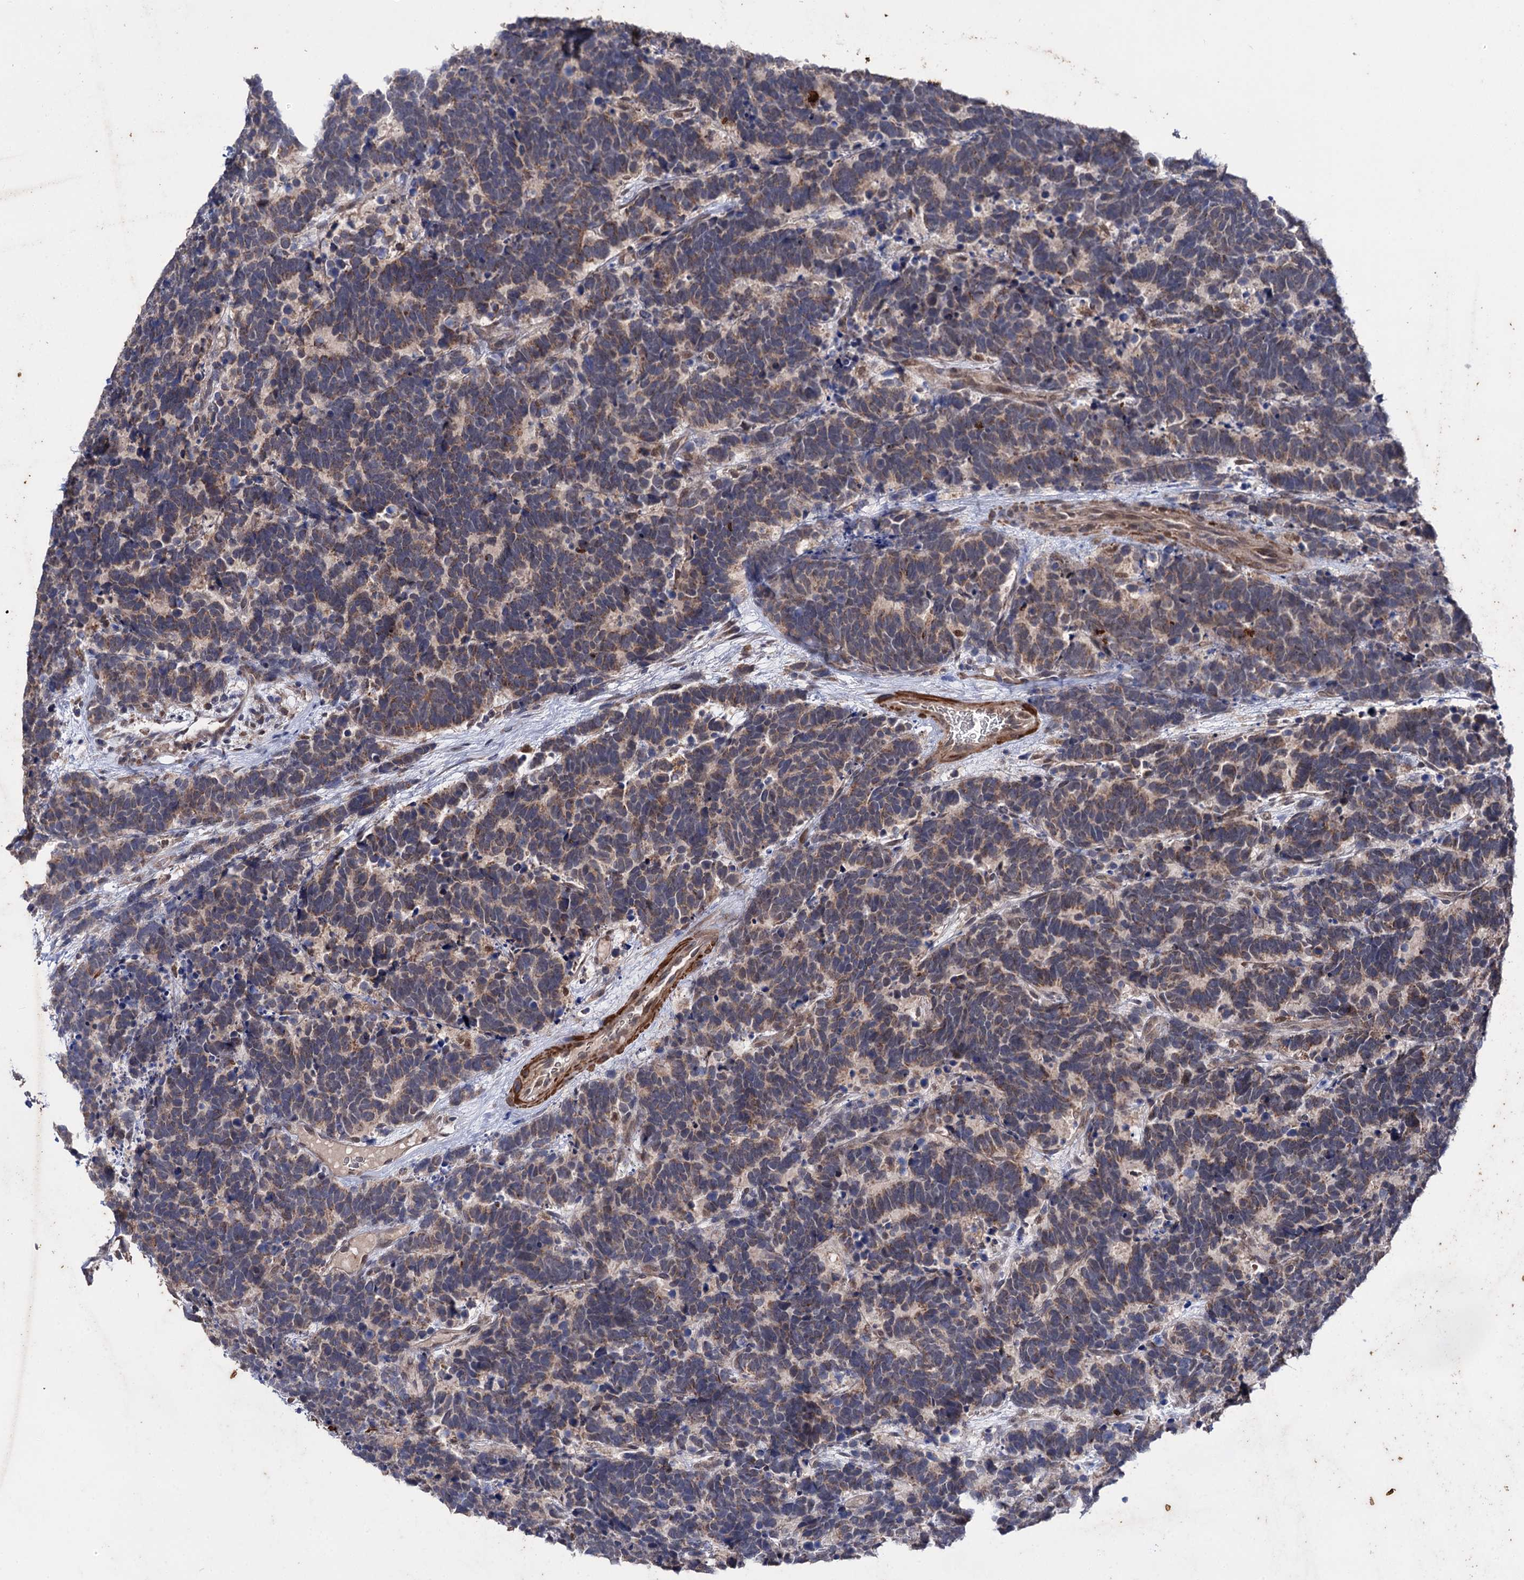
{"staining": {"intensity": "moderate", "quantity": "25%-75%", "location": "cytoplasmic/membranous"}, "tissue": "carcinoid", "cell_type": "Tumor cells", "image_type": "cancer", "snomed": [{"axis": "morphology", "description": "Carcinoma, NOS"}, {"axis": "morphology", "description": "Carcinoid, malignant, NOS"}, {"axis": "topography", "description": "Urinary bladder"}], "caption": "Malignant carcinoid stained with IHC shows moderate cytoplasmic/membranous positivity in approximately 25%-75% of tumor cells.", "gene": "CLPB", "patient": {"sex": "male", "age": 57}}